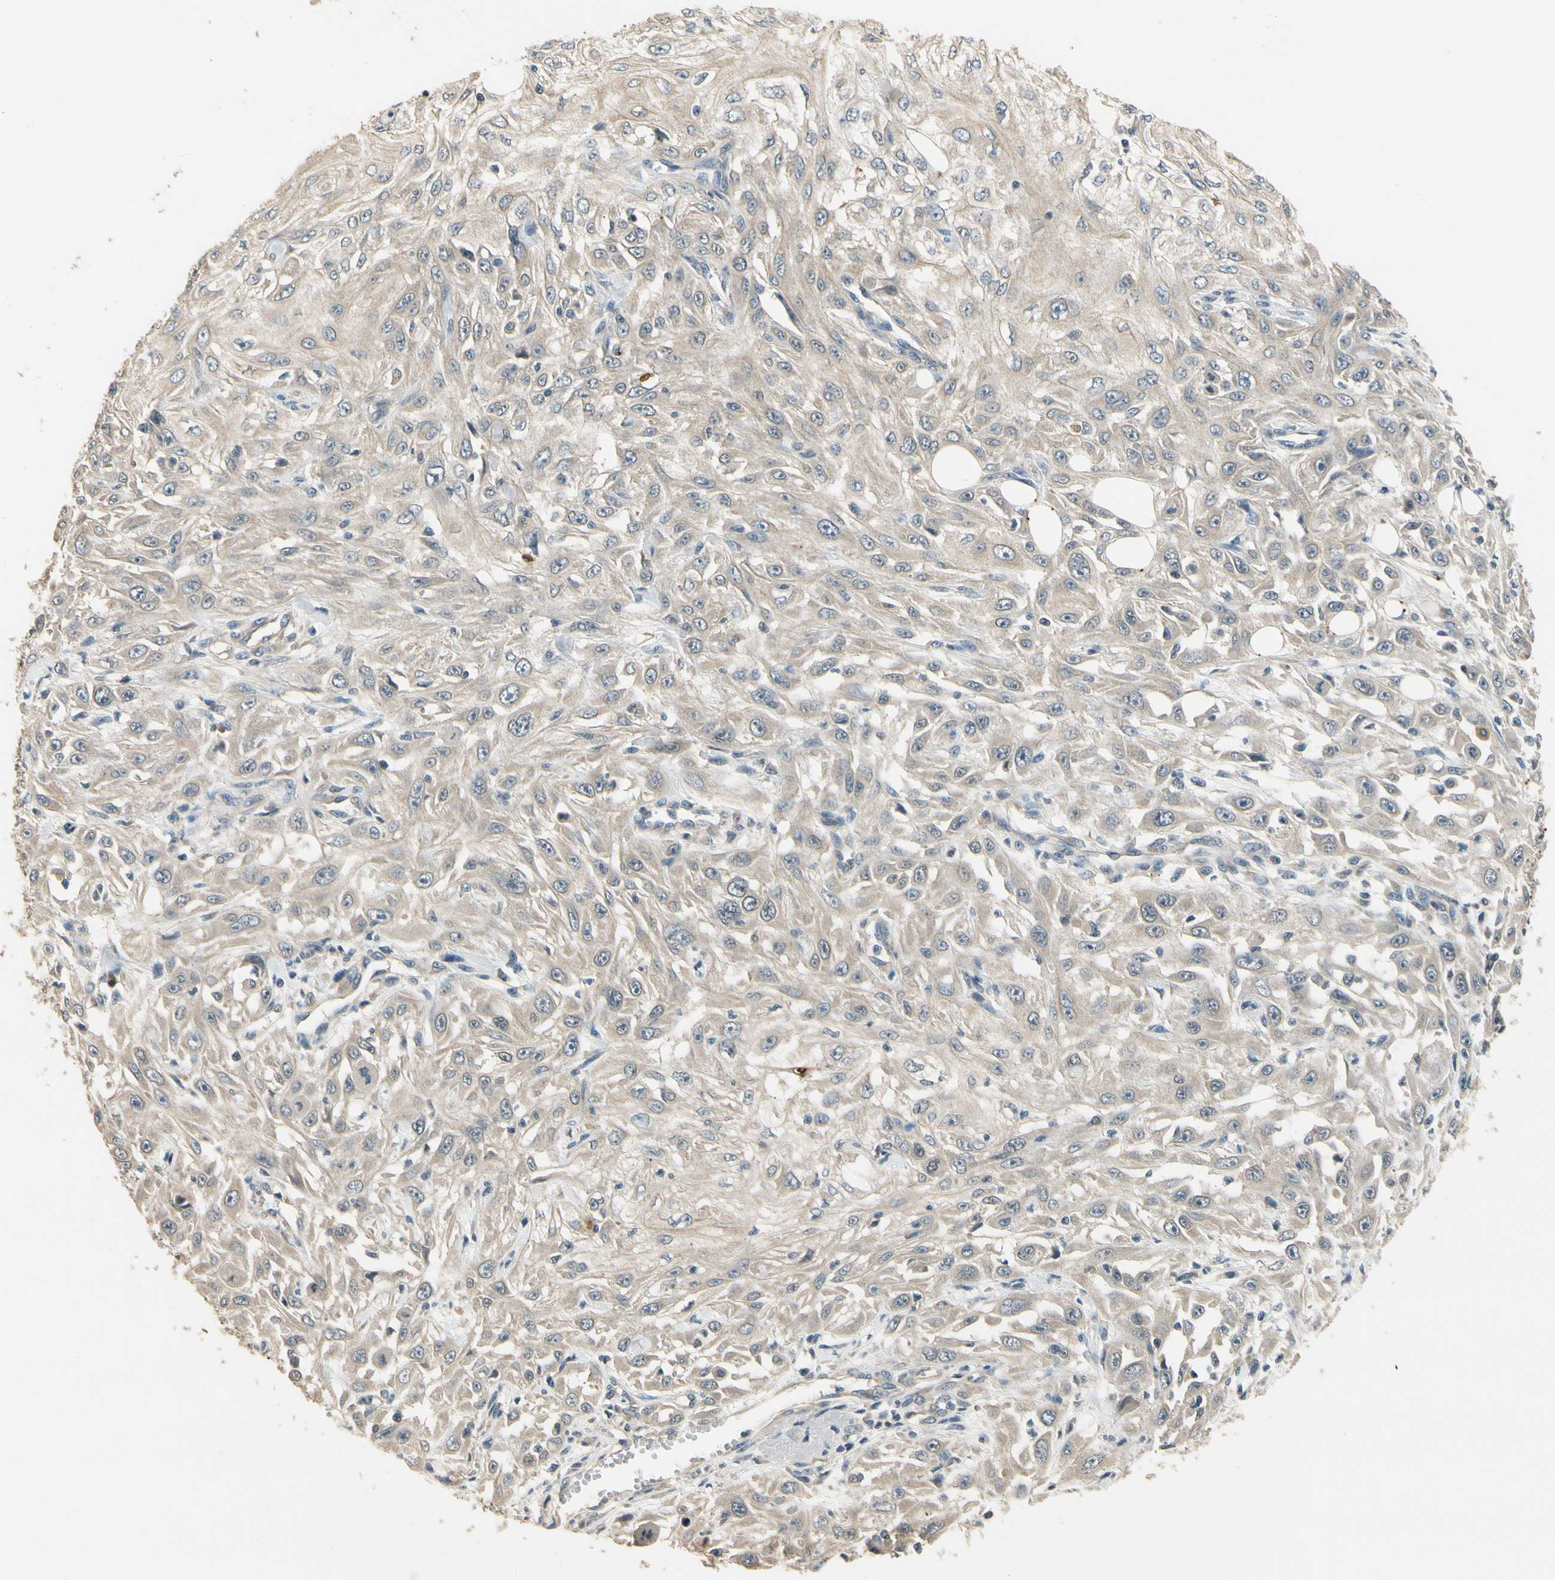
{"staining": {"intensity": "negative", "quantity": "none", "location": "none"}, "tissue": "skin cancer", "cell_type": "Tumor cells", "image_type": "cancer", "snomed": [{"axis": "morphology", "description": "Squamous cell carcinoma, NOS"}, {"axis": "topography", "description": "Skin"}], "caption": "Image shows no protein expression in tumor cells of squamous cell carcinoma (skin) tissue.", "gene": "ALKBH3", "patient": {"sex": "male", "age": 75}}